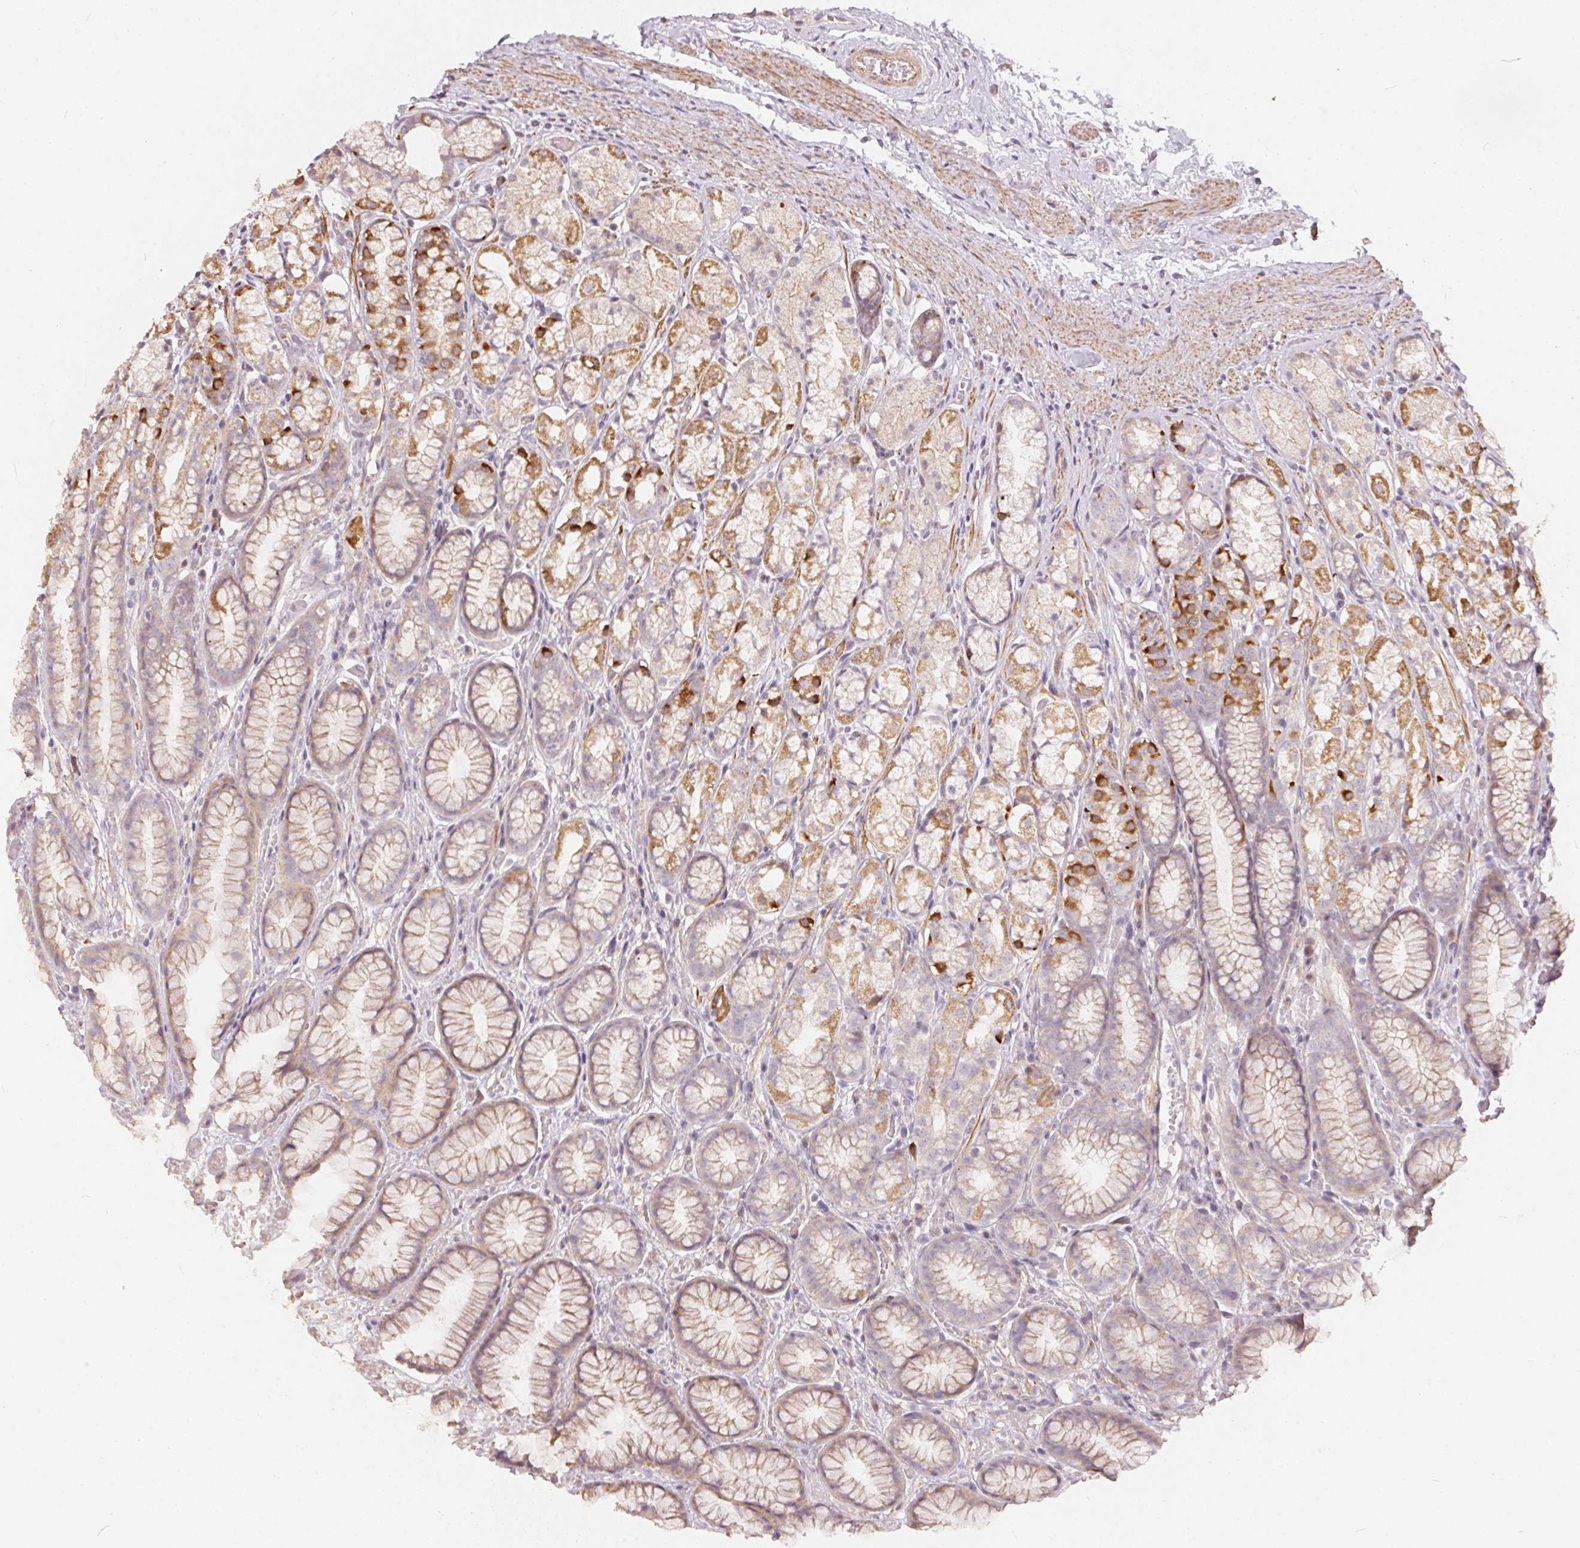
{"staining": {"intensity": "strong", "quantity": "<25%", "location": "cytoplasmic/membranous"}, "tissue": "stomach", "cell_type": "Glandular cells", "image_type": "normal", "snomed": [{"axis": "morphology", "description": "Normal tissue, NOS"}, {"axis": "topography", "description": "Stomach"}], "caption": "Immunohistochemistry (IHC) photomicrograph of benign stomach: human stomach stained using IHC shows medium levels of strong protein expression localized specifically in the cytoplasmic/membranous of glandular cells, appearing as a cytoplasmic/membranous brown color.", "gene": "VWA5B2", "patient": {"sex": "male", "age": 70}}